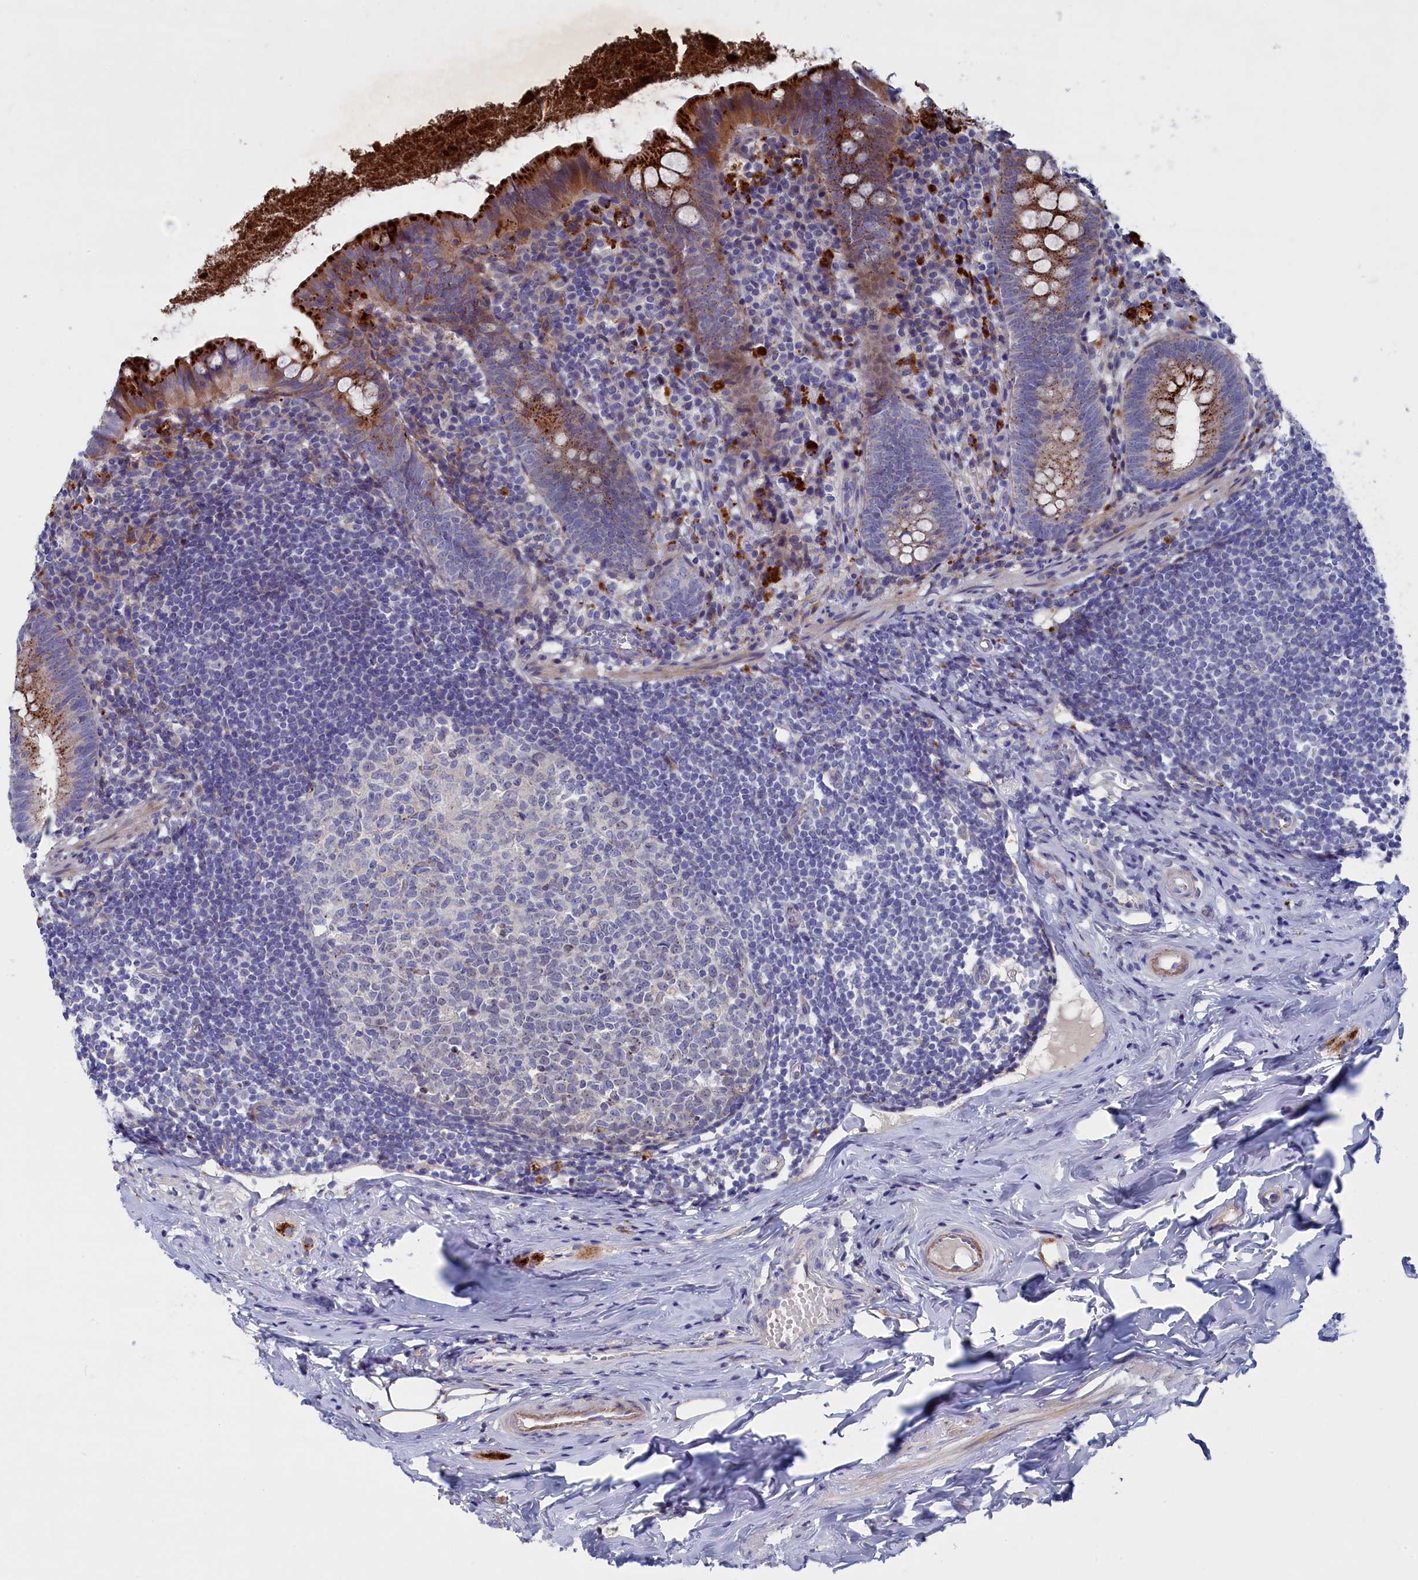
{"staining": {"intensity": "strong", "quantity": "25%-75%", "location": "cytoplasmic/membranous"}, "tissue": "appendix", "cell_type": "Glandular cells", "image_type": "normal", "snomed": [{"axis": "morphology", "description": "Normal tissue, NOS"}, {"axis": "topography", "description": "Appendix"}], "caption": "Approximately 25%-75% of glandular cells in normal appendix display strong cytoplasmic/membranous protein expression as visualized by brown immunohistochemical staining.", "gene": "NUDT7", "patient": {"sex": "female", "age": 51}}